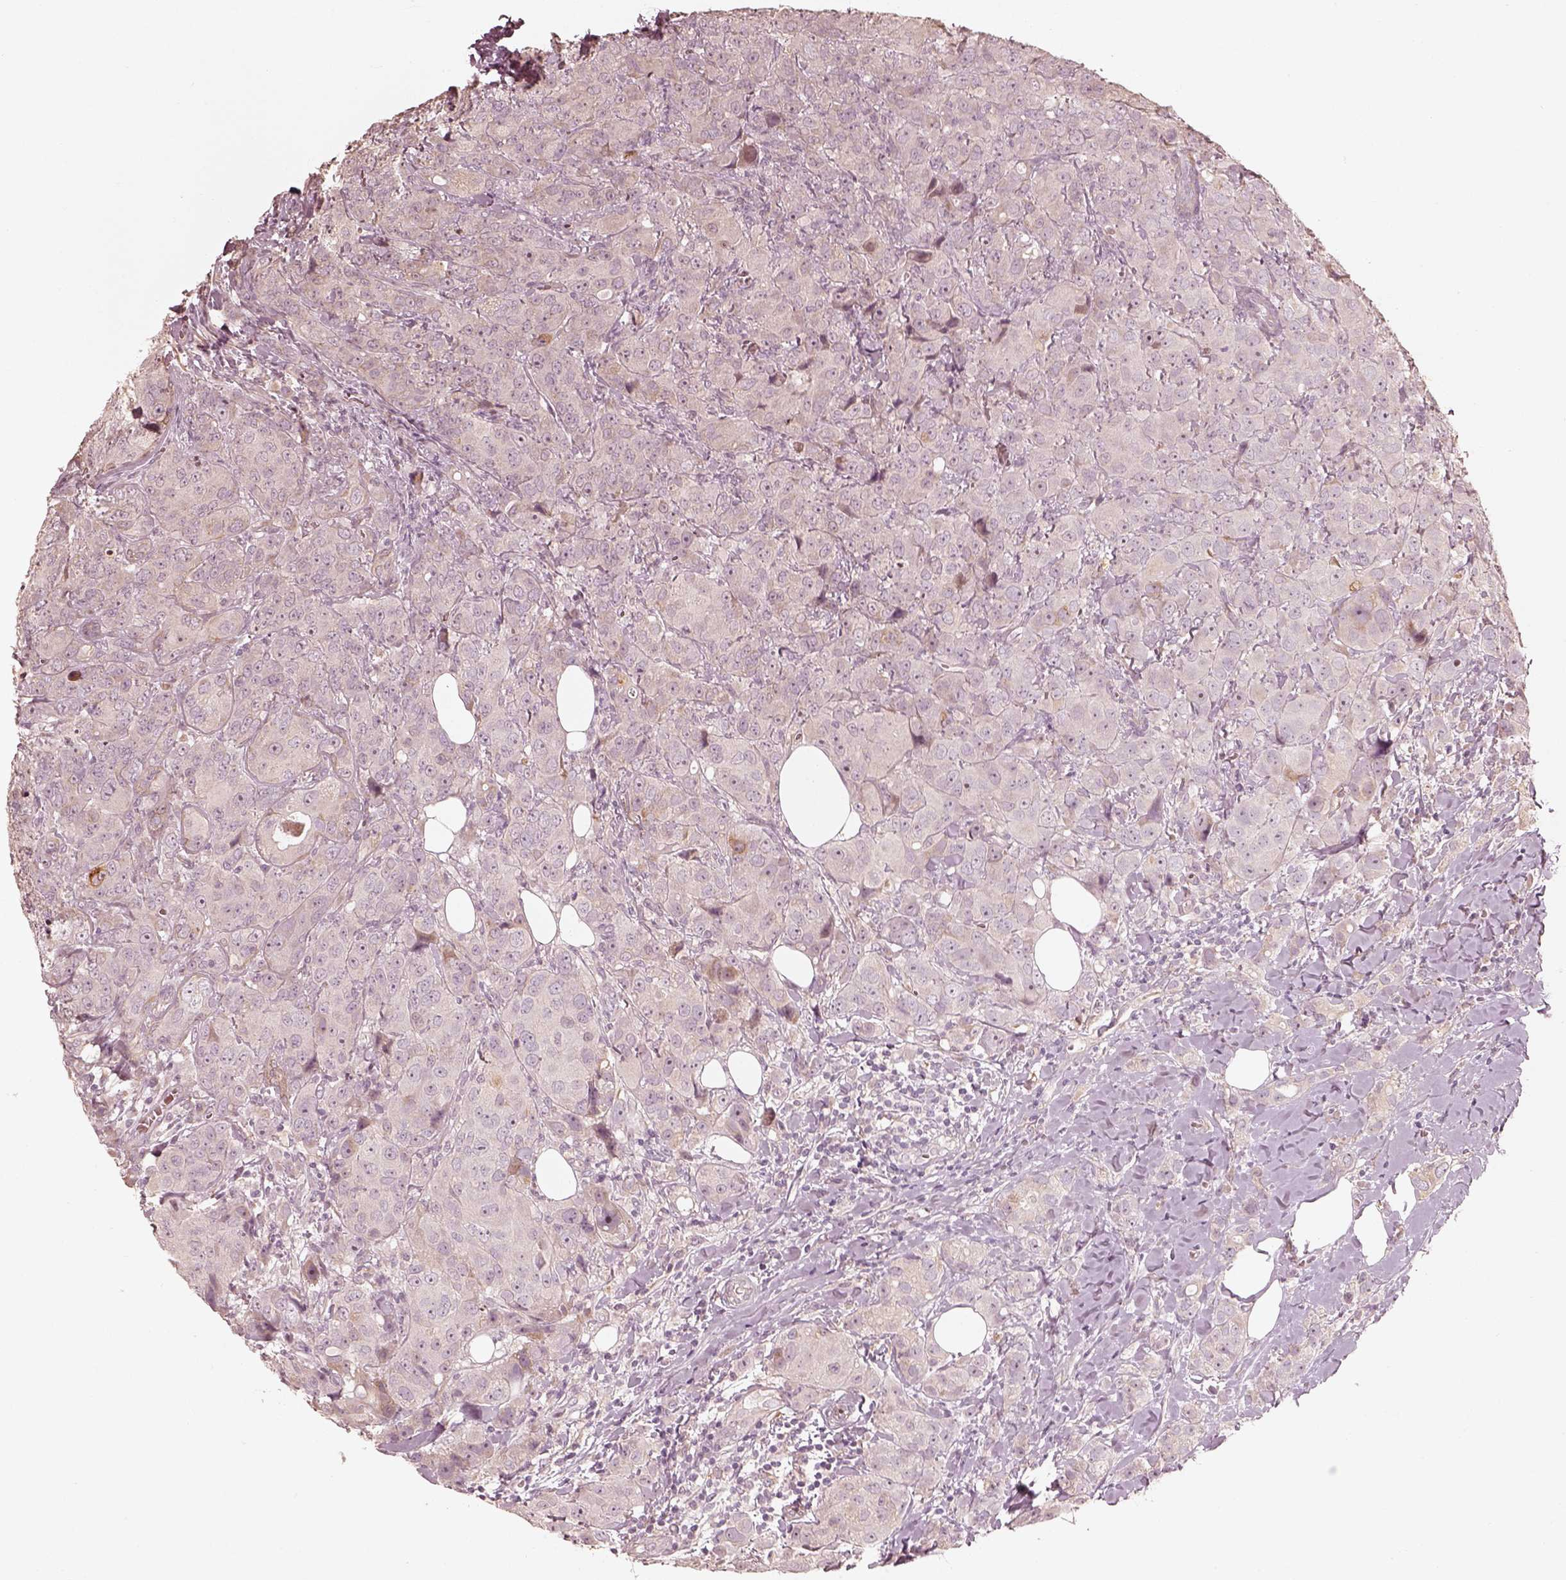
{"staining": {"intensity": "moderate", "quantity": "<25%", "location": "cytoplasmic/membranous"}, "tissue": "breast cancer", "cell_type": "Tumor cells", "image_type": "cancer", "snomed": [{"axis": "morphology", "description": "Duct carcinoma"}, {"axis": "topography", "description": "Breast"}], "caption": "Immunohistochemistry (IHC) (DAB (3,3'-diaminobenzidine)) staining of breast invasive ductal carcinoma exhibits moderate cytoplasmic/membranous protein staining in about <25% of tumor cells. (Stains: DAB in brown, nuclei in blue, Microscopy: brightfield microscopy at high magnification).", "gene": "WLS", "patient": {"sex": "female", "age": 43}}